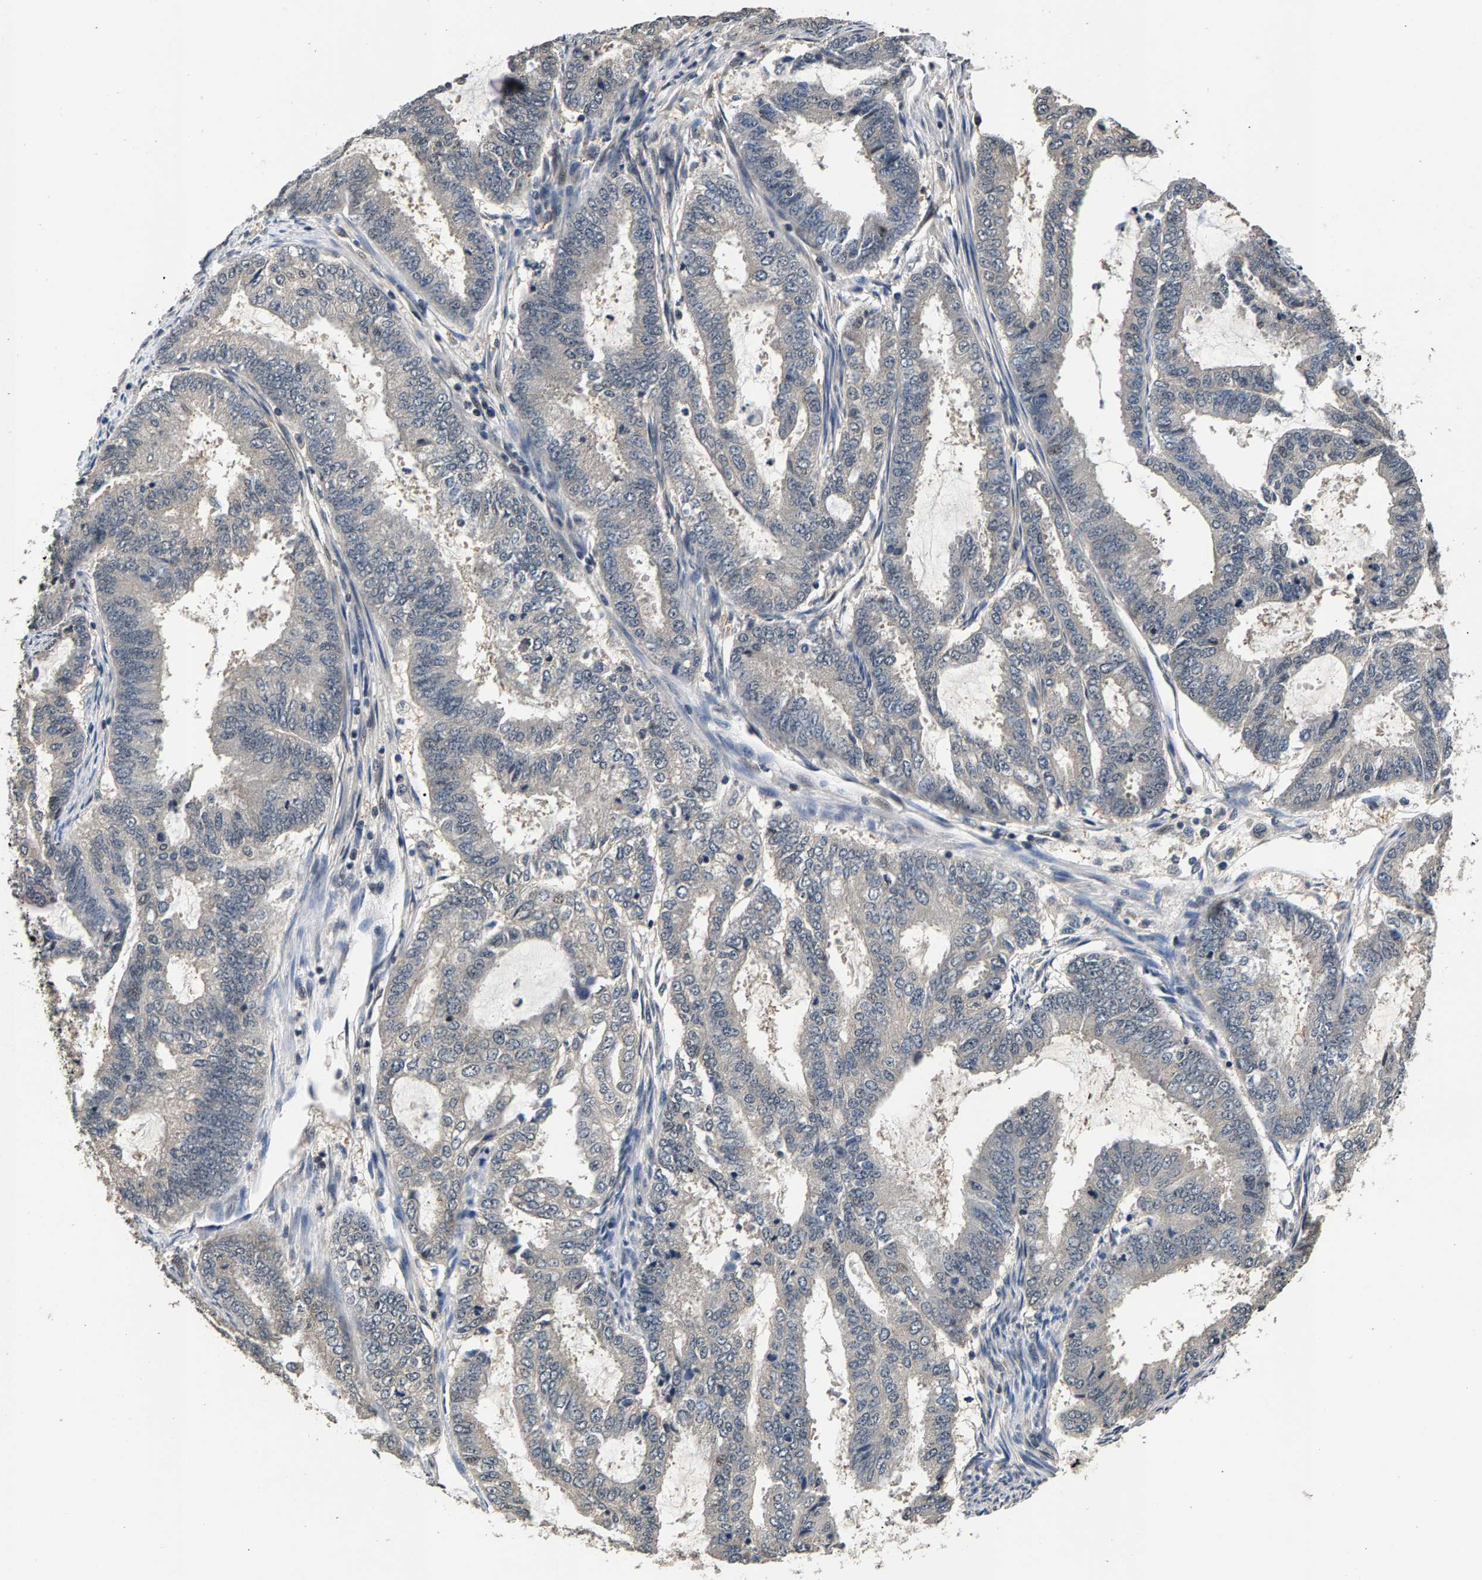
{"staining": {"intensity": "negative", "quantity": "none", "location": "none"}, "tissue": "endometrial cancer", "cell_type": "Tumor cells", "image_type": "cancer", "snomed": [{"axis": "morphology", "description": "Adenocarcinoma, NOS"}, {"axis": "topography", "description": "Endometrium"}], "caption": "DAB (3,3'-diaminobenzidine) immunohistochemical staining of human endometrial cancer demonstrates no significant staining in tumor cells.", "gene": "RBM33", "patient": {"sex": "female", "age": 51}}